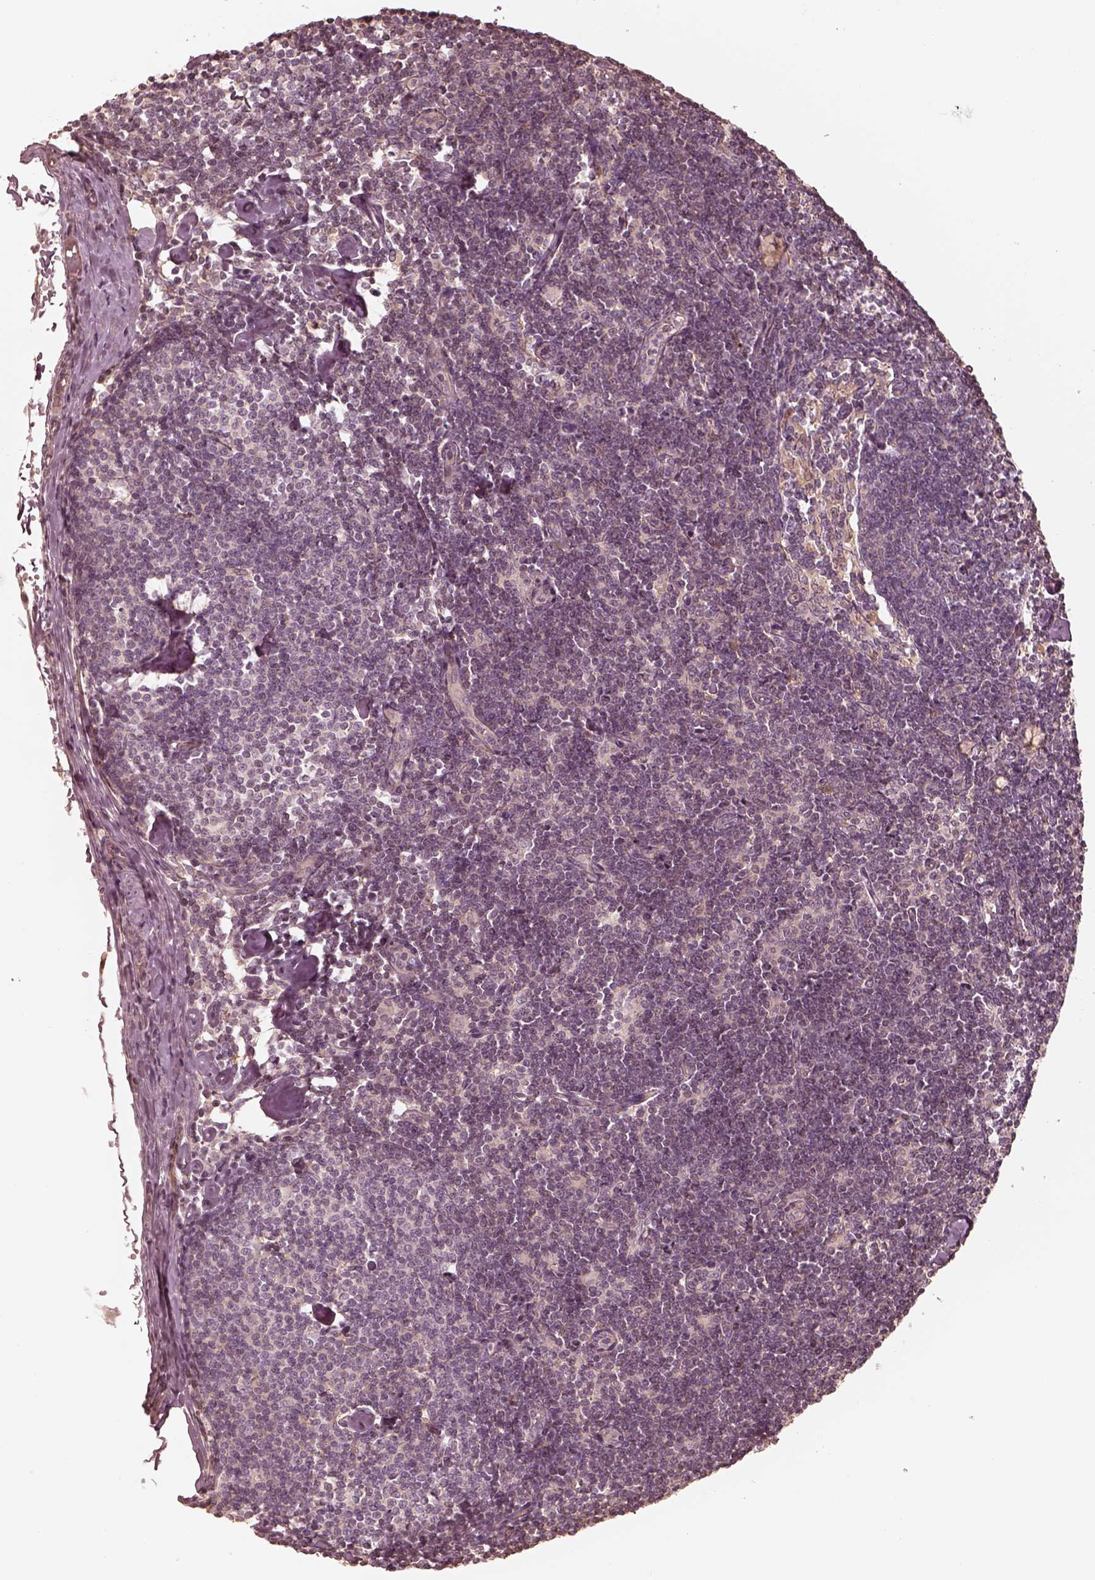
{"staining": {"intensity": "weak", "quantity": "<25%", "location": "cytoplasmic/membranous"}, "tissue": "lymph node", "cell_type": "Germinal center cells", "image_type": "normal", "snomed": [{"axis": "morphology", "description": "Normal tissue, NOS"}, {"axis": "topography", "description": "Lymph node"}], "caption": "Image shows no protein positivity in germinal center cells of normal lymph node.", "gene": "KIF5C", "patient": {"sex": "female", "age": 42}}